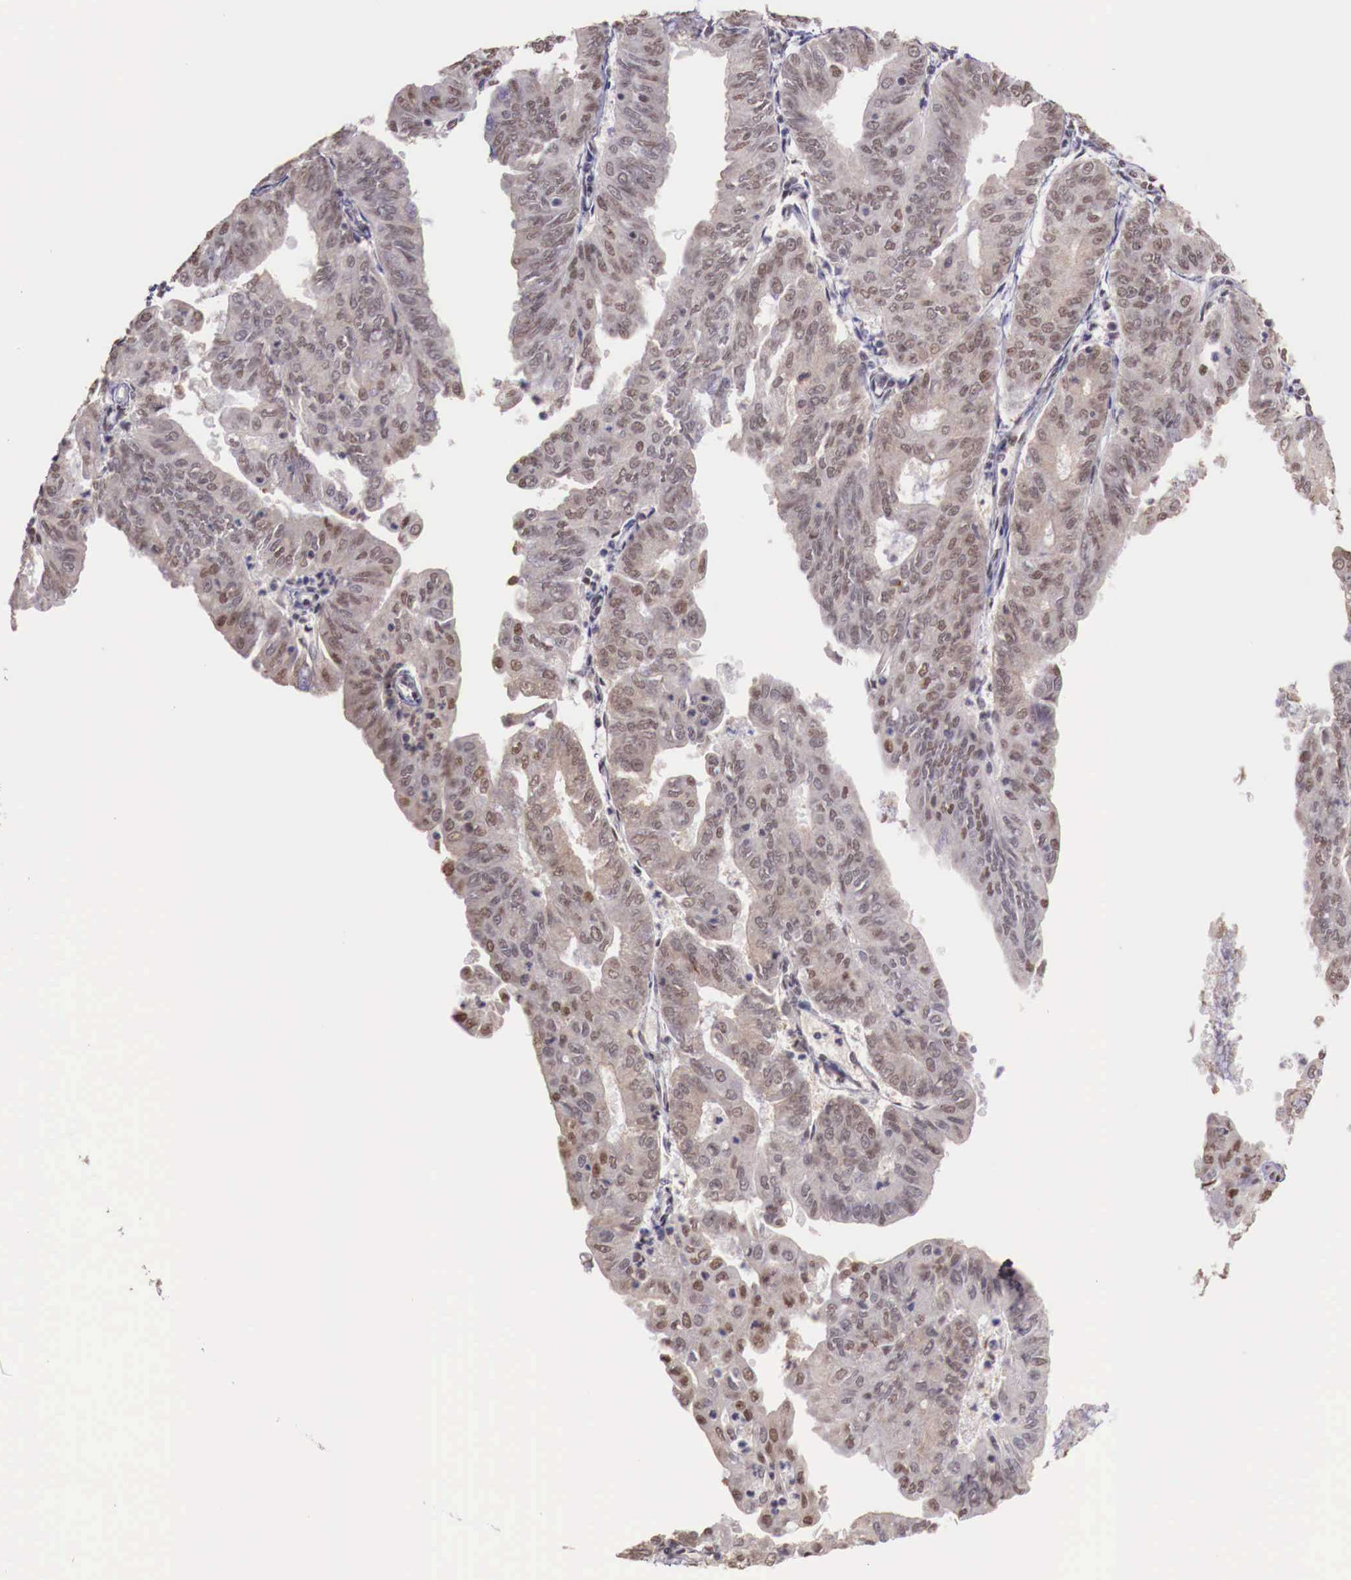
{"staining": {"intensity": "moderate", "quantity": ">75%", "location": "cytoplasmic/membranous,nuclear"}, "tissue": "endometrial cancer", "cell_type": "Tumor cells", "image_type": "cancer", "snomed": [{"axis": "morphology", "description": "Adenocarcinoma, NOS"}, {"axis": "topography", "description": "Endometrium"}], "caption": "Adenocarcinoma (endometrial) tissue demonstrates moderate cytoplasmic/membranous and nuclear expression in approximately >75% of tumor cells", "gene": "FOXP2", "patient": {"sex": "female", "age": 79}}